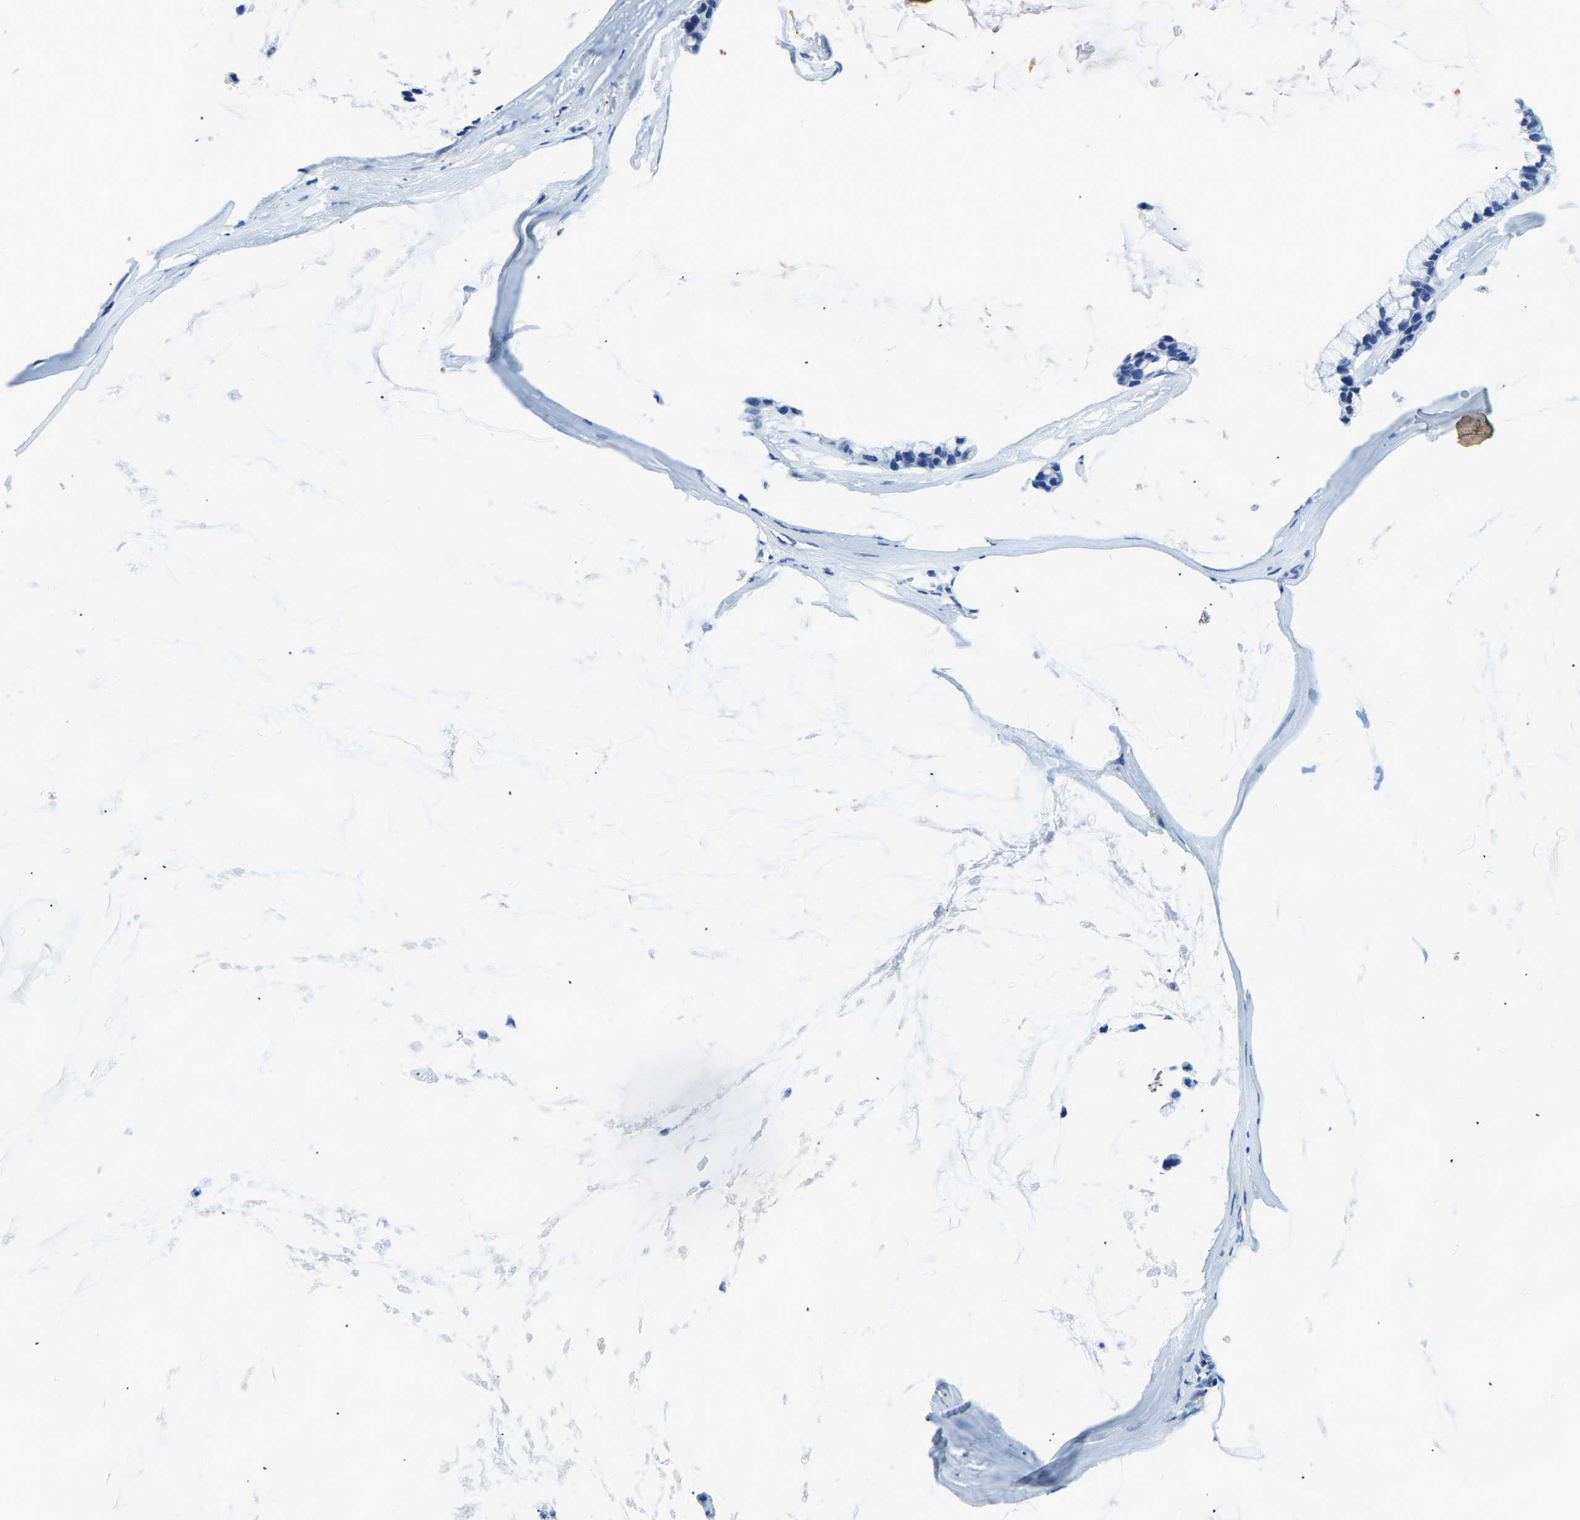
{"staining": {"intensity": "negative", "quantity": "none", "location": "none"}, "tissue": "ovarian cancer", "cell_type": "Tumor cells", "image_type": "cancer", "snomed": [{"axis": "morphology", "description": "Cystadenocarcinoma, mucinous, NOS"}, {"axis": "topography", "description": "Ovary"}], "caption": "Immunohistochemical staining of ovarian cancer displays no significant staining in tumor cells.", "gene": "UBN2", "patient": {"sex": "female", "age": 39}}